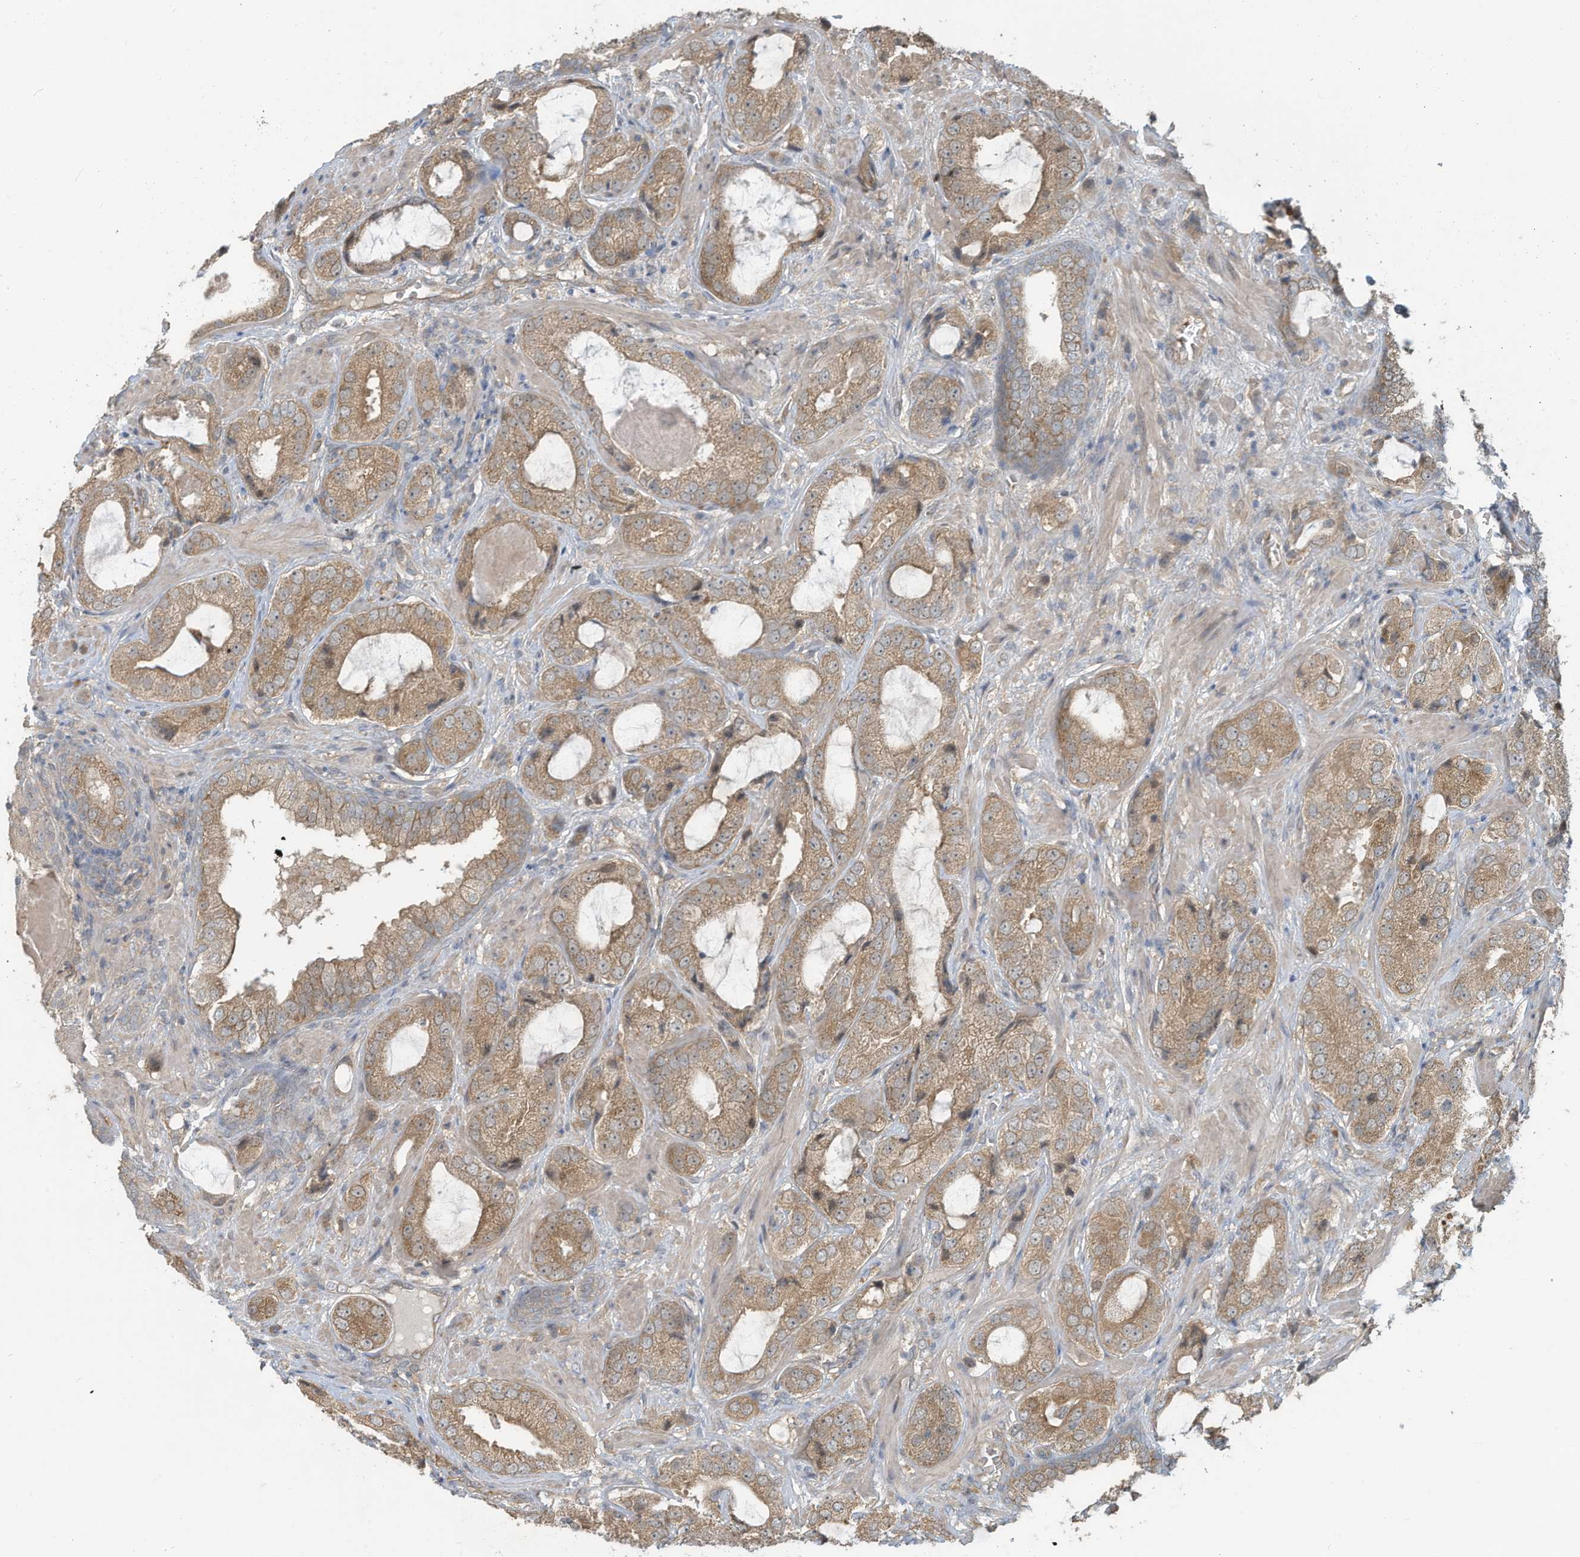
{"staining": {"intensity": "moderate", "quantity": ">75%", "location": "cytoplasmic/membranous"}, "tissue": "prostate cancer", "cell_type": "Tumor cells", "image_type": "cancer", "snomed": [{"axis": "morphology", "description": "Normal tissue, NOS"}, {"axis": "morphology", "description": "Adenocarcinoma, High grade"}, {"axis": "topography", "description": "Prostate"}, {"axis": "topography", "description": "Peripheral nerve tissue"}], "caption": "Tumor cells demonstrate moderate cytoplasmic/membranous expression in approximately >75% of cells in prostate cancer.", "gene": "ERI2", "patient": {"sex": "male", "age": 59}}